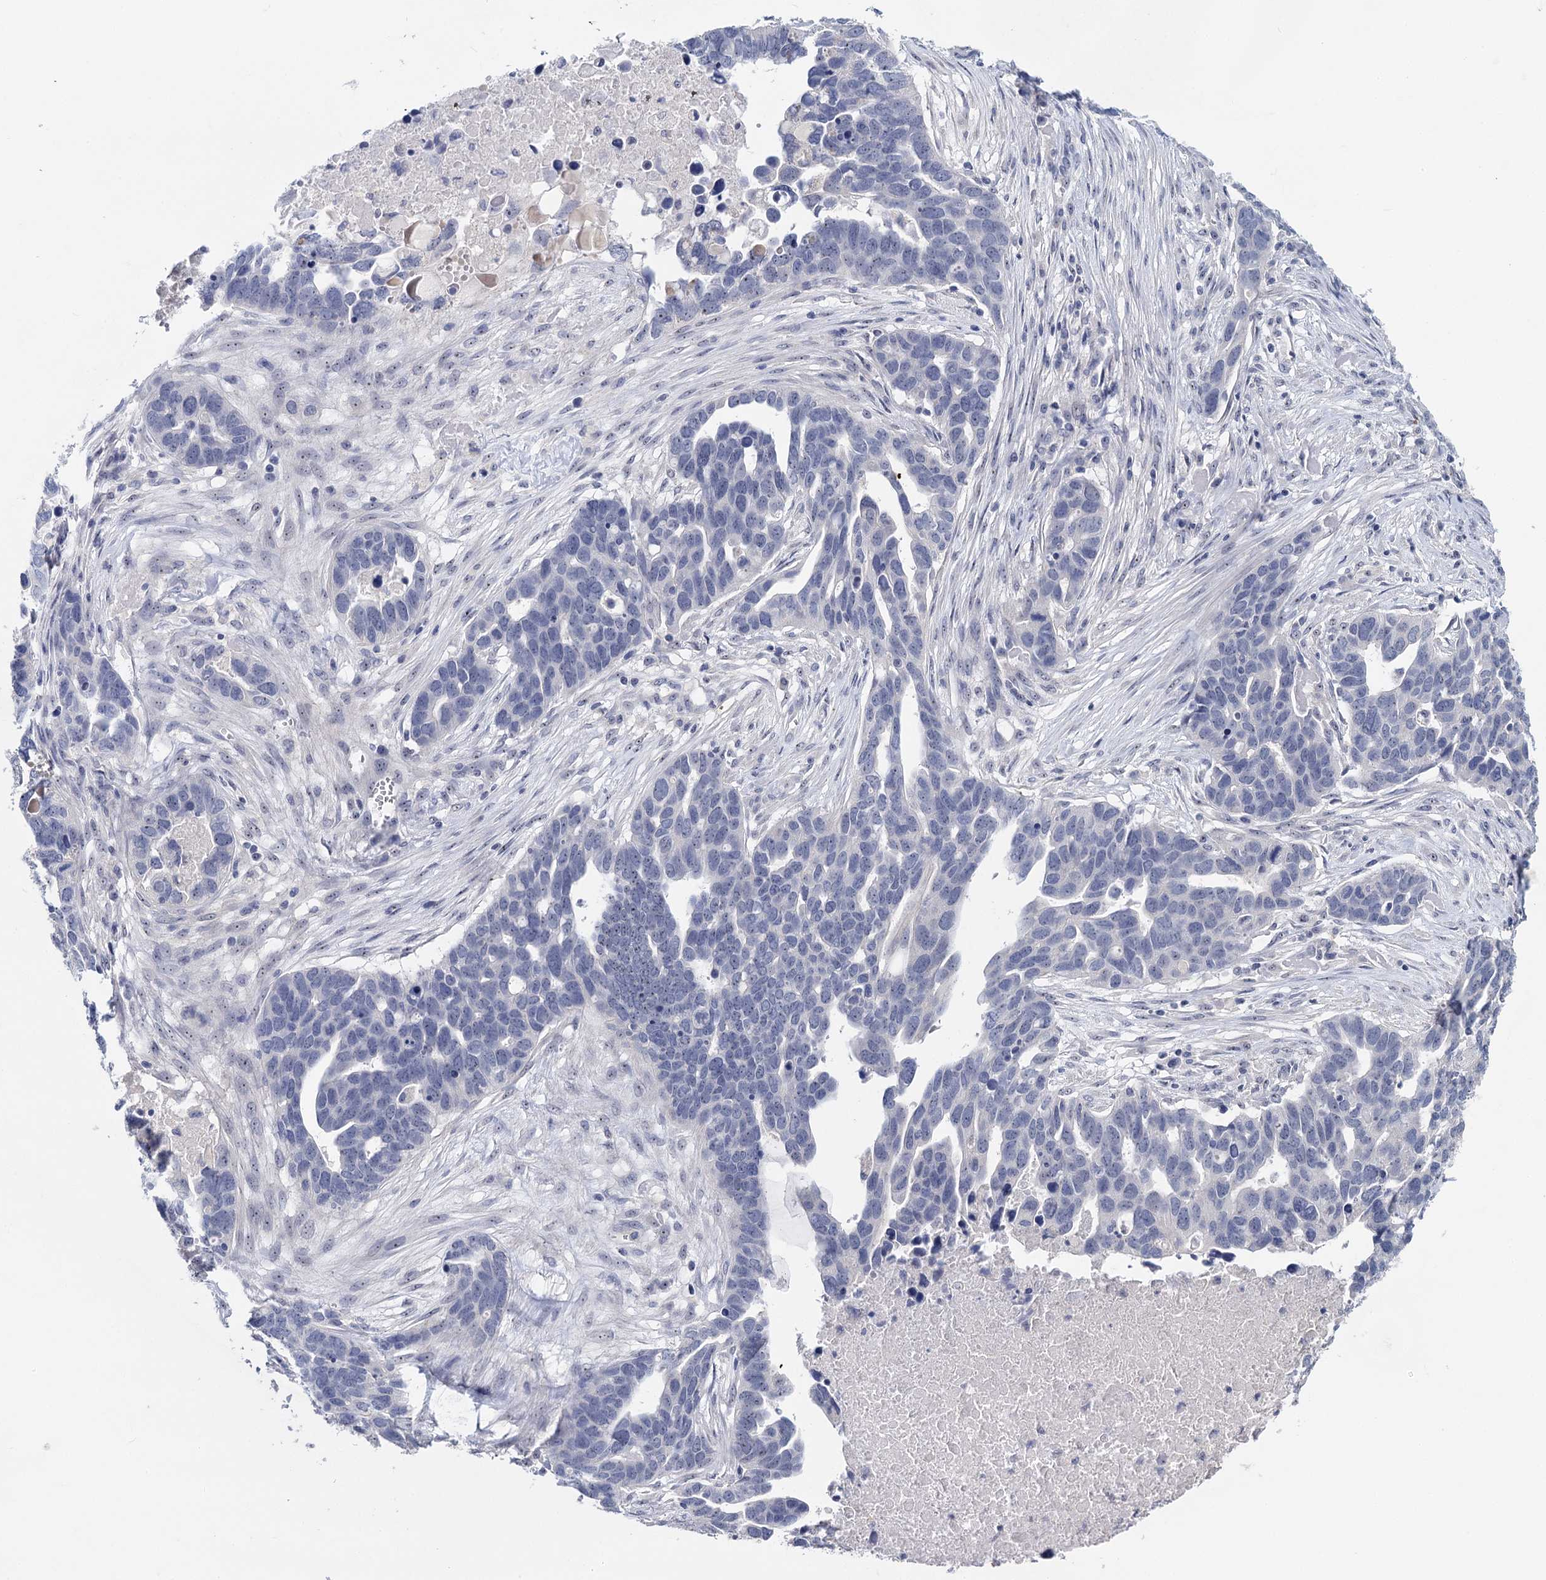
{"staining": {"intensity": "negative", "quantity": "none", "location": "none"}, "tissue": "ovarian cancer", "cell_type": "Tumor cells", "image_type": "cancer", "snomed": [{"axis": "morphology", "description": "Cystadenocarcinoma, serous, NOS"}, {"axis": "topography", "description": "Ovary"}], "caption": "There is no significant expression in tumor cells of serous cystadenocarcinoma (ovarian).", "gene": "SFN", "patient": {"sex": "female", "age": 54}}